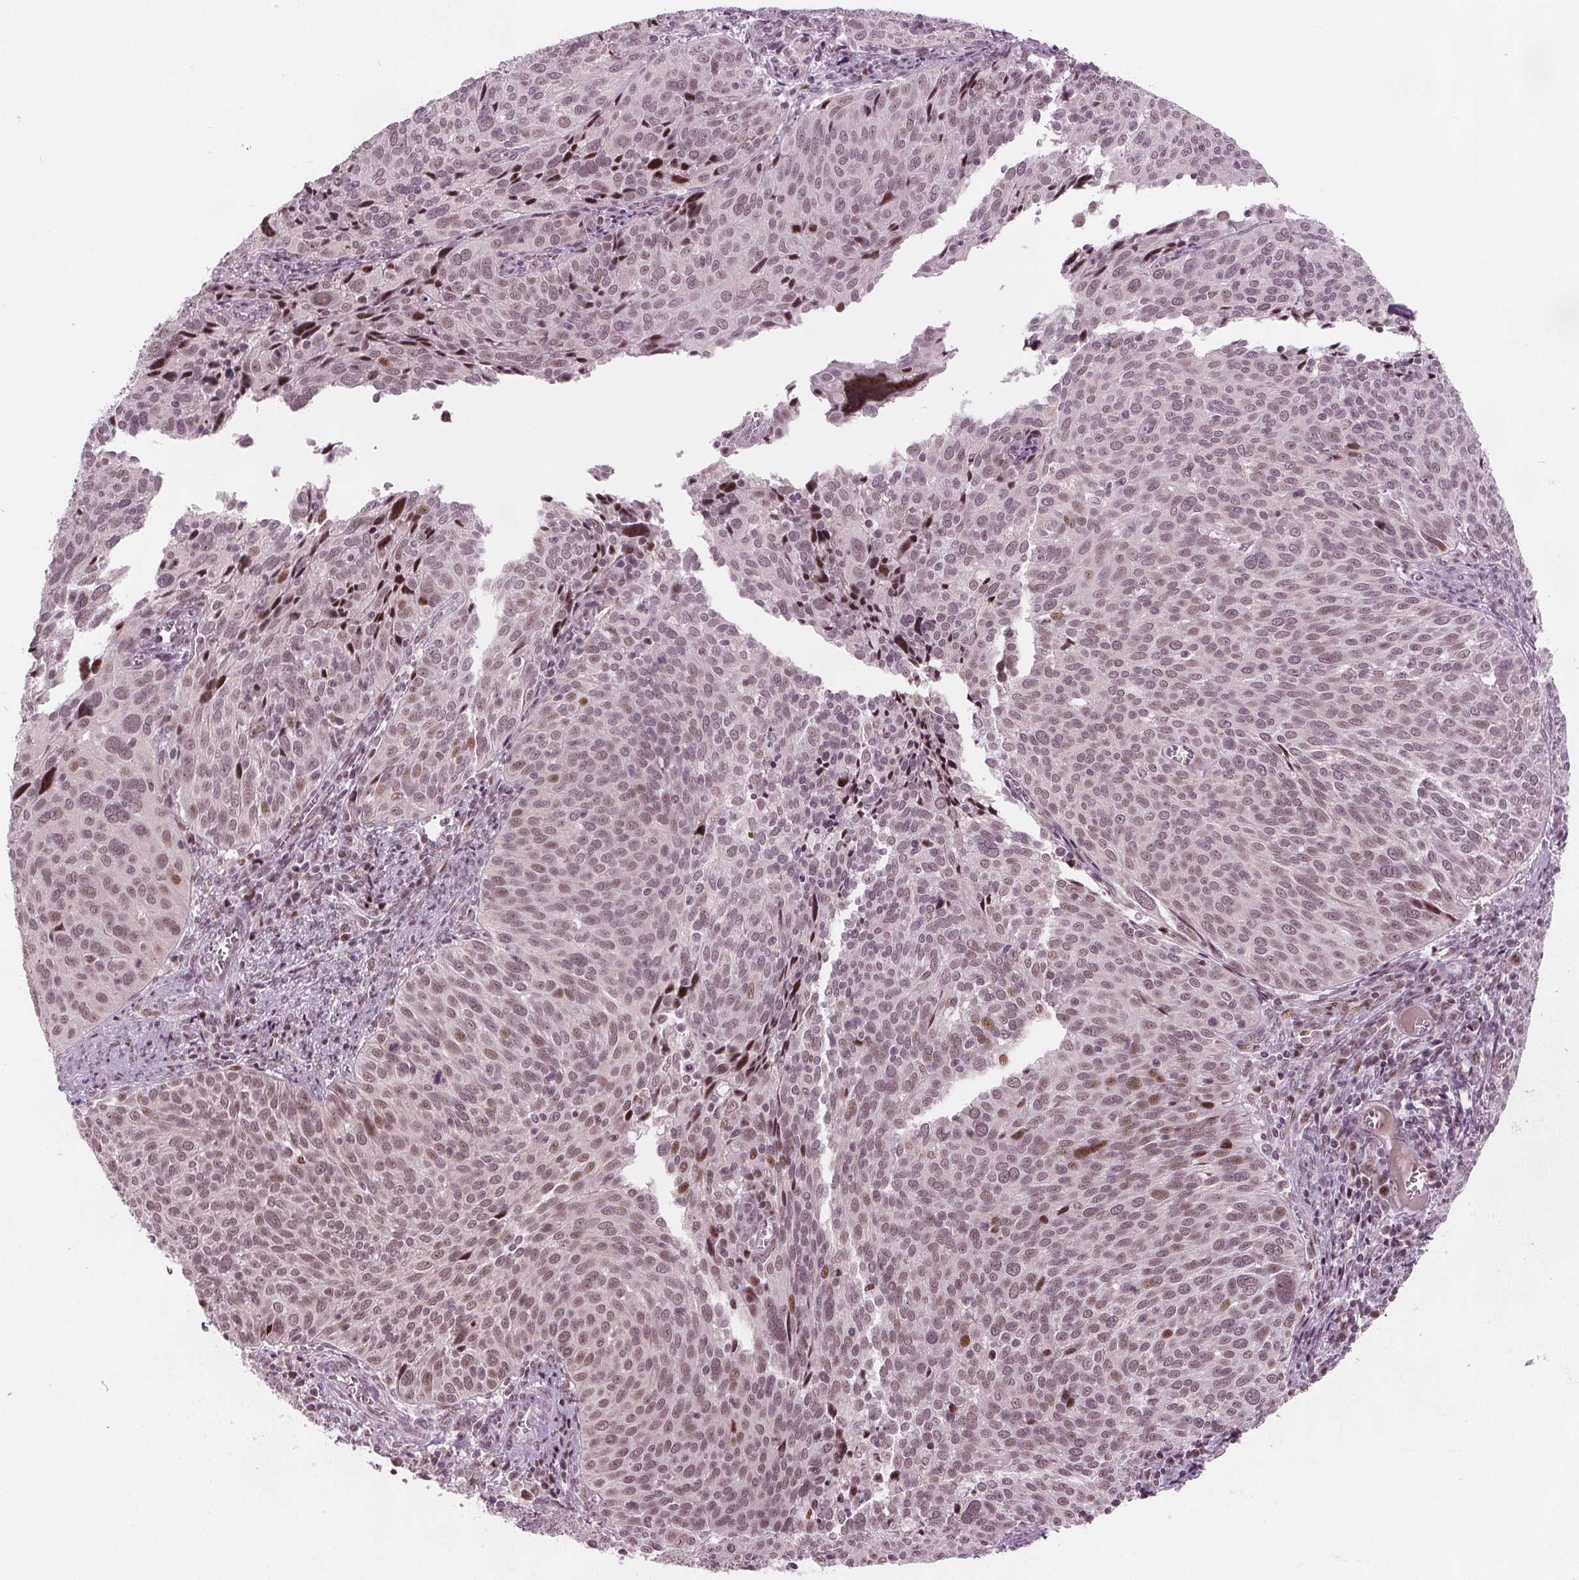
{"staining": {"intensity": "weak", "quantity": ">75%", "location": "nuclear"}, "tissue": "cervical cancer", "cell_type": "Tumor cells", "image_type": "cancer", "snomed": [{"axis": "morphology", "description": "Squamous cell carcinoma, NOS"}, {"axis": "topography", "description": "Cervix"}], "caption": "Cervical cancer was stained to show a protein in brown. There is low levels of weak nuclear staining in about >75% of tumor cells.", "gene": "TTC34", "patient": {"sex": "female", "age": 39}}